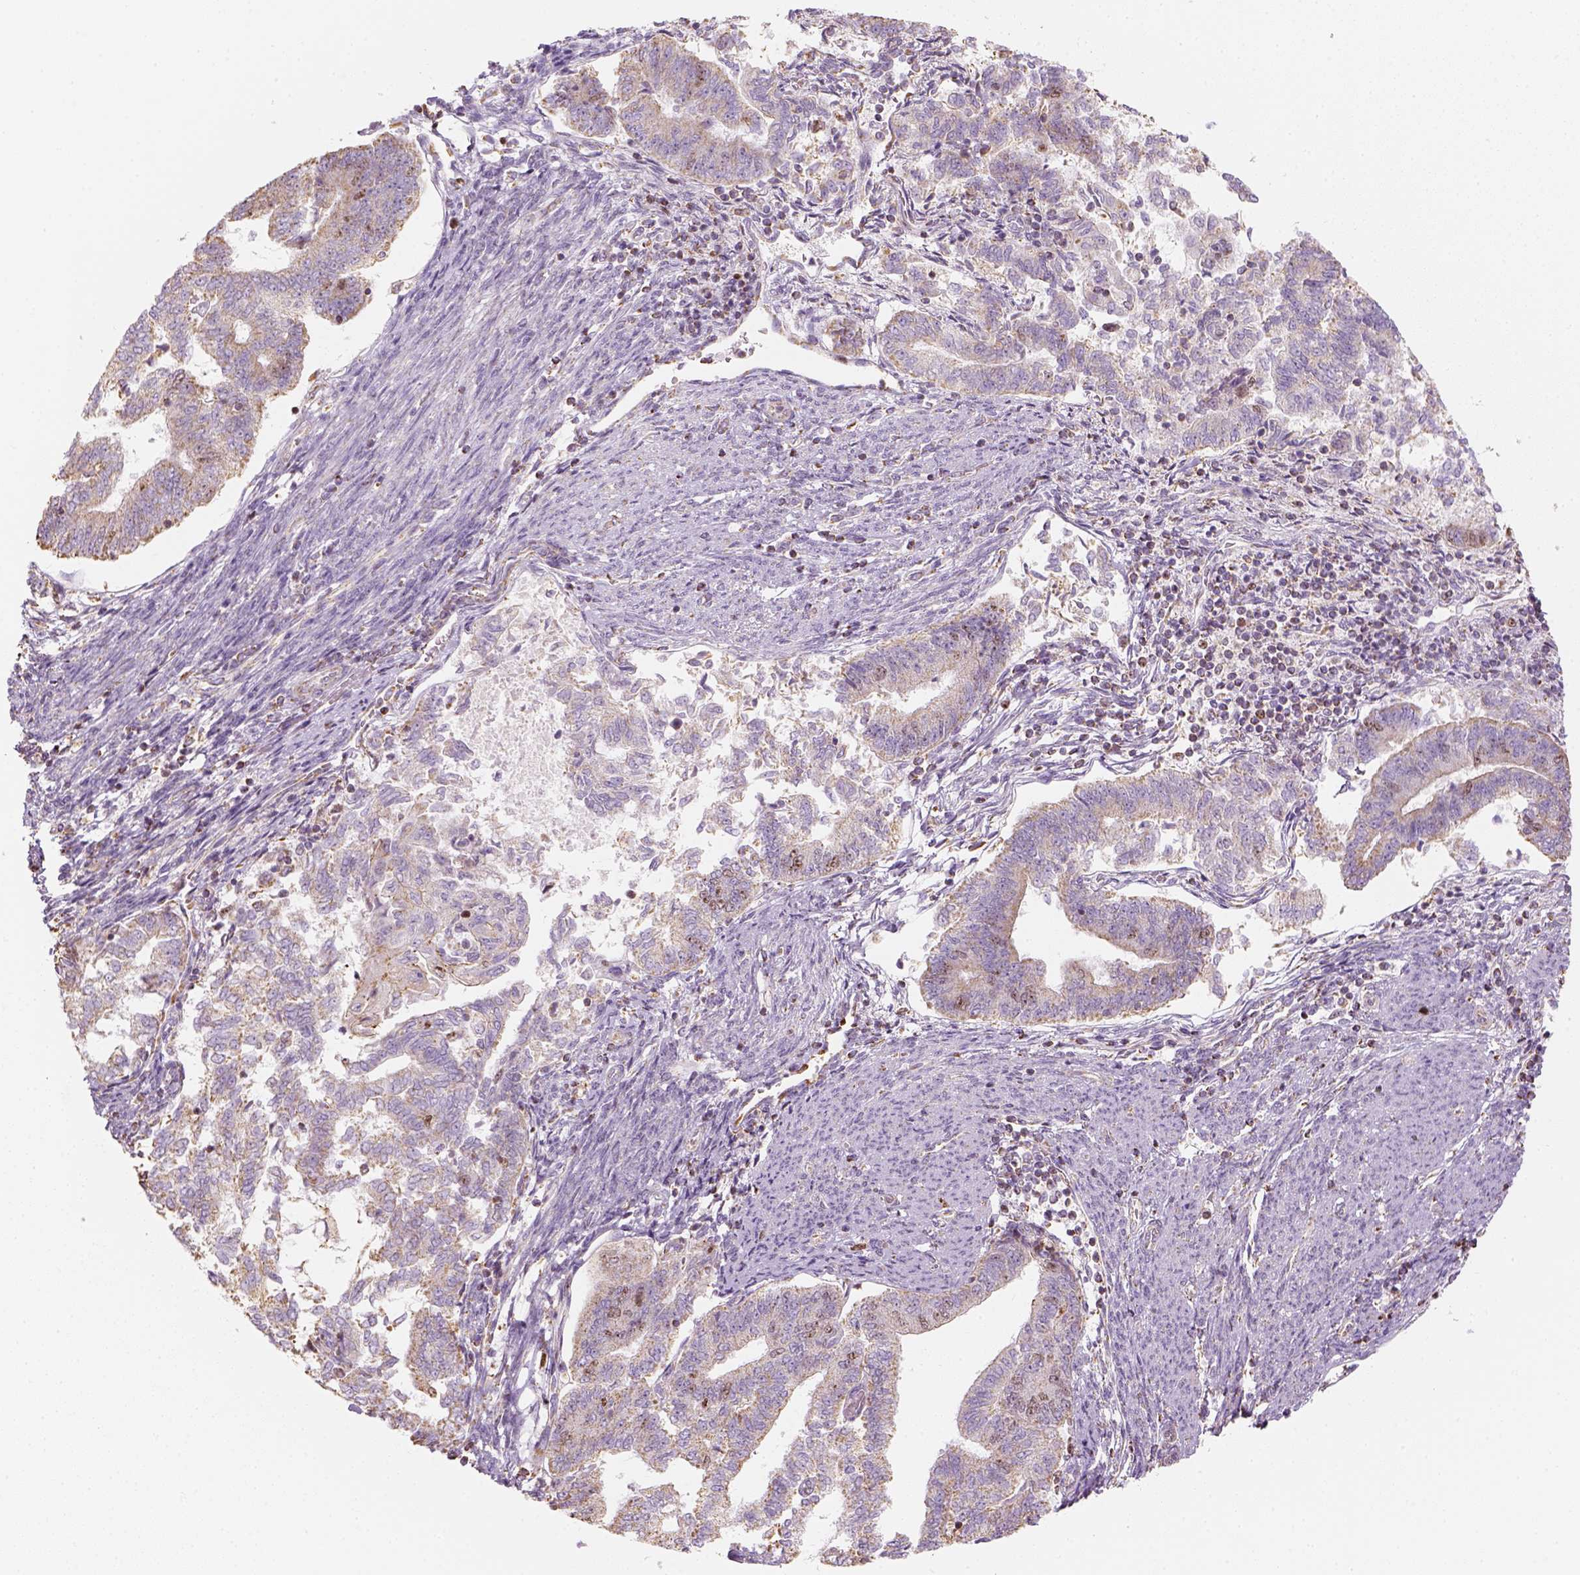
{"staining": {"intensity": "moderate", "quantity": "<25%", "location": "cytoplasmic/membranous"}, "tissue": "endometrial cancer", "cell_type": "Tumor cells", "image_type": "cancer", "snomed": [{"axis": "morphology", "description": "Adenocarcinoma, NOS"}, {"axis": "topography", "description": "Endometrium"}], "caption": "Endometrial cancer (adenocarcinoma) stained with immunohistochemistry reveals moderate cytoplasmic/membranous staining in about <25% of tumor cells.", "gene": "LCA5", "patient": {"sex": "female", "age": 65}}